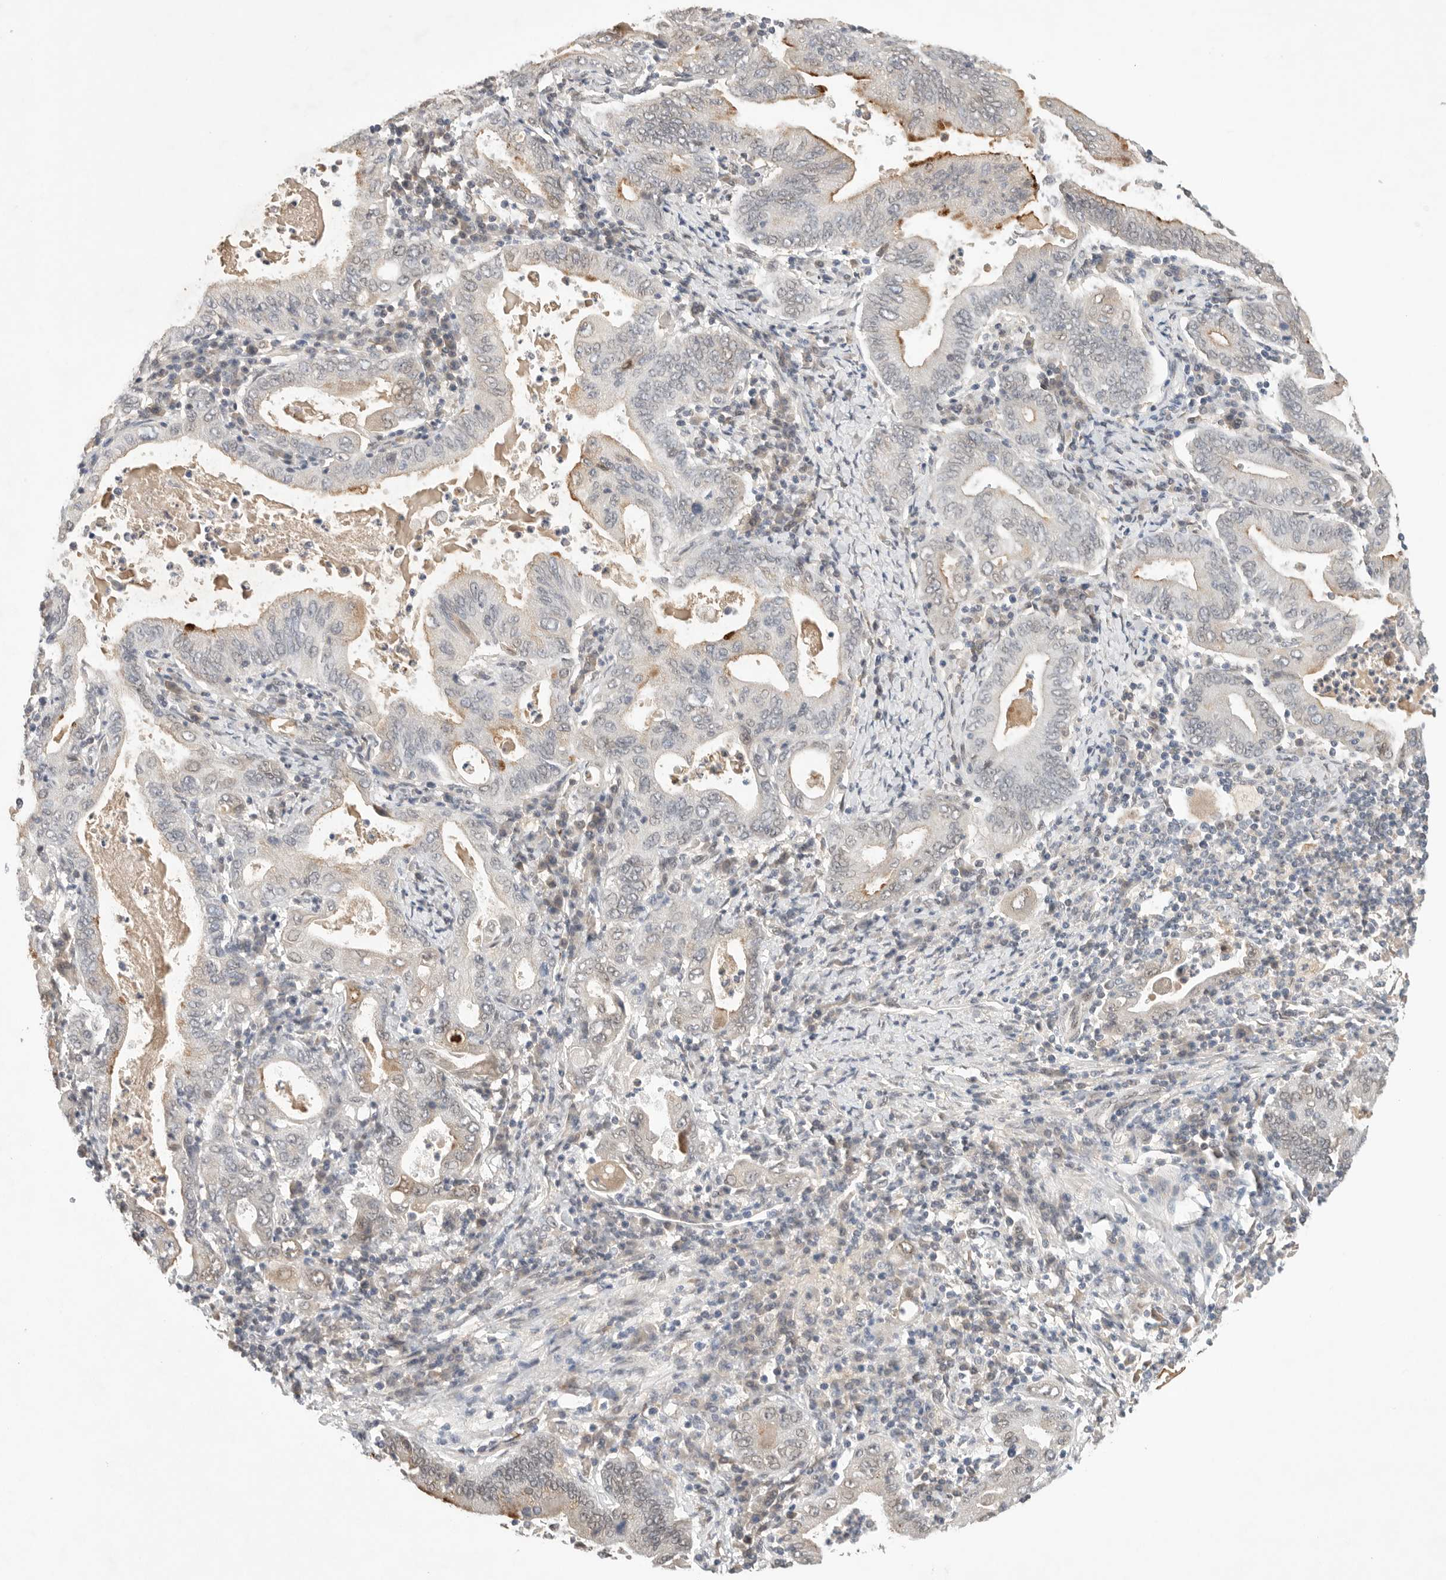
{"staining": {"intensity": "moderate", "quantity": "<25%", "location": "cytoplasmic/membranous"}, "tissue": "stomach cancer", "cell_type": "Tumor cells", "image_type": "cancer", "snomed": [{"axis": "morphology", "description": "Normal tissue, NOS"}, {"axis": "morphology", "description": "Adenocarcinoma, NOS"}, {"axis": "topography", "description": "Esophagus"}, {"axis": "topography", "description": "Stomach, upper"}, {"axis": "topography", "description": "Peripheral nerve tissue"}], "caption": "Tumor cells reveal moderate cytoplasmic/membranous staining in approximately <25% of cells in stomach cancer (adenocarcinoma).", "gene": "LEMD3", "patient": {"sex": "male", "age": 62}}